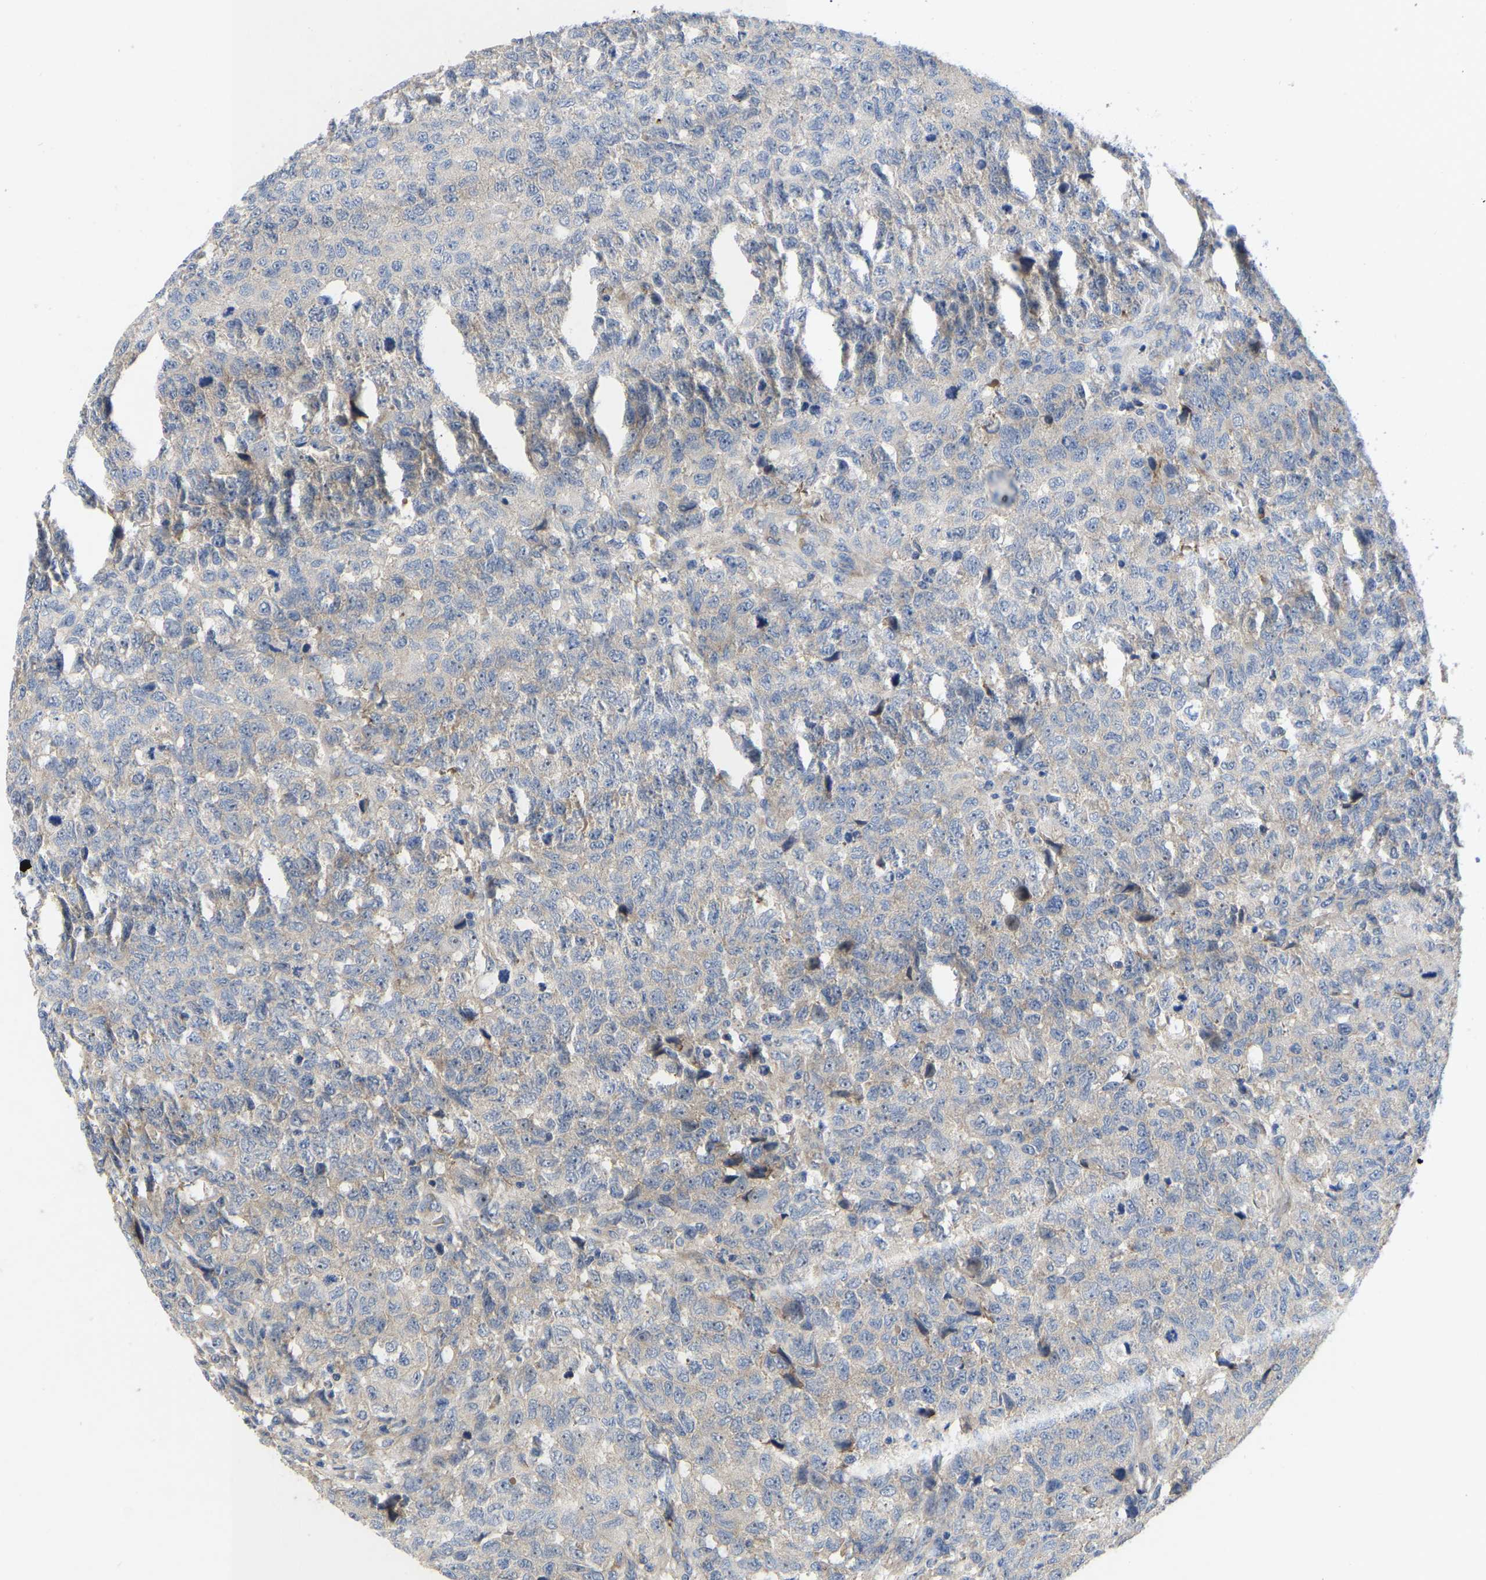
{"staining": {"intensity": "weak", "quantity": "<25%", "location": "cytoplasmic/membranous"}, "tissue": "testis cancer", "cell_type": "Tumor cells", "image_type": "cancer", "snomed": [{"axis": "morphology", "description": "Seminoma, NOS"}, {"axis": "topography", "description": "Testis"}], "caption": "IHC of human seminoma (testis) shows no positivity in tumor cells. (DAB immunohistochemistry (IHC) visualized using brightfield microscopy, high magnification).", "gene": "ABCA10", "patient": {"sex": "male", "age": 59}}